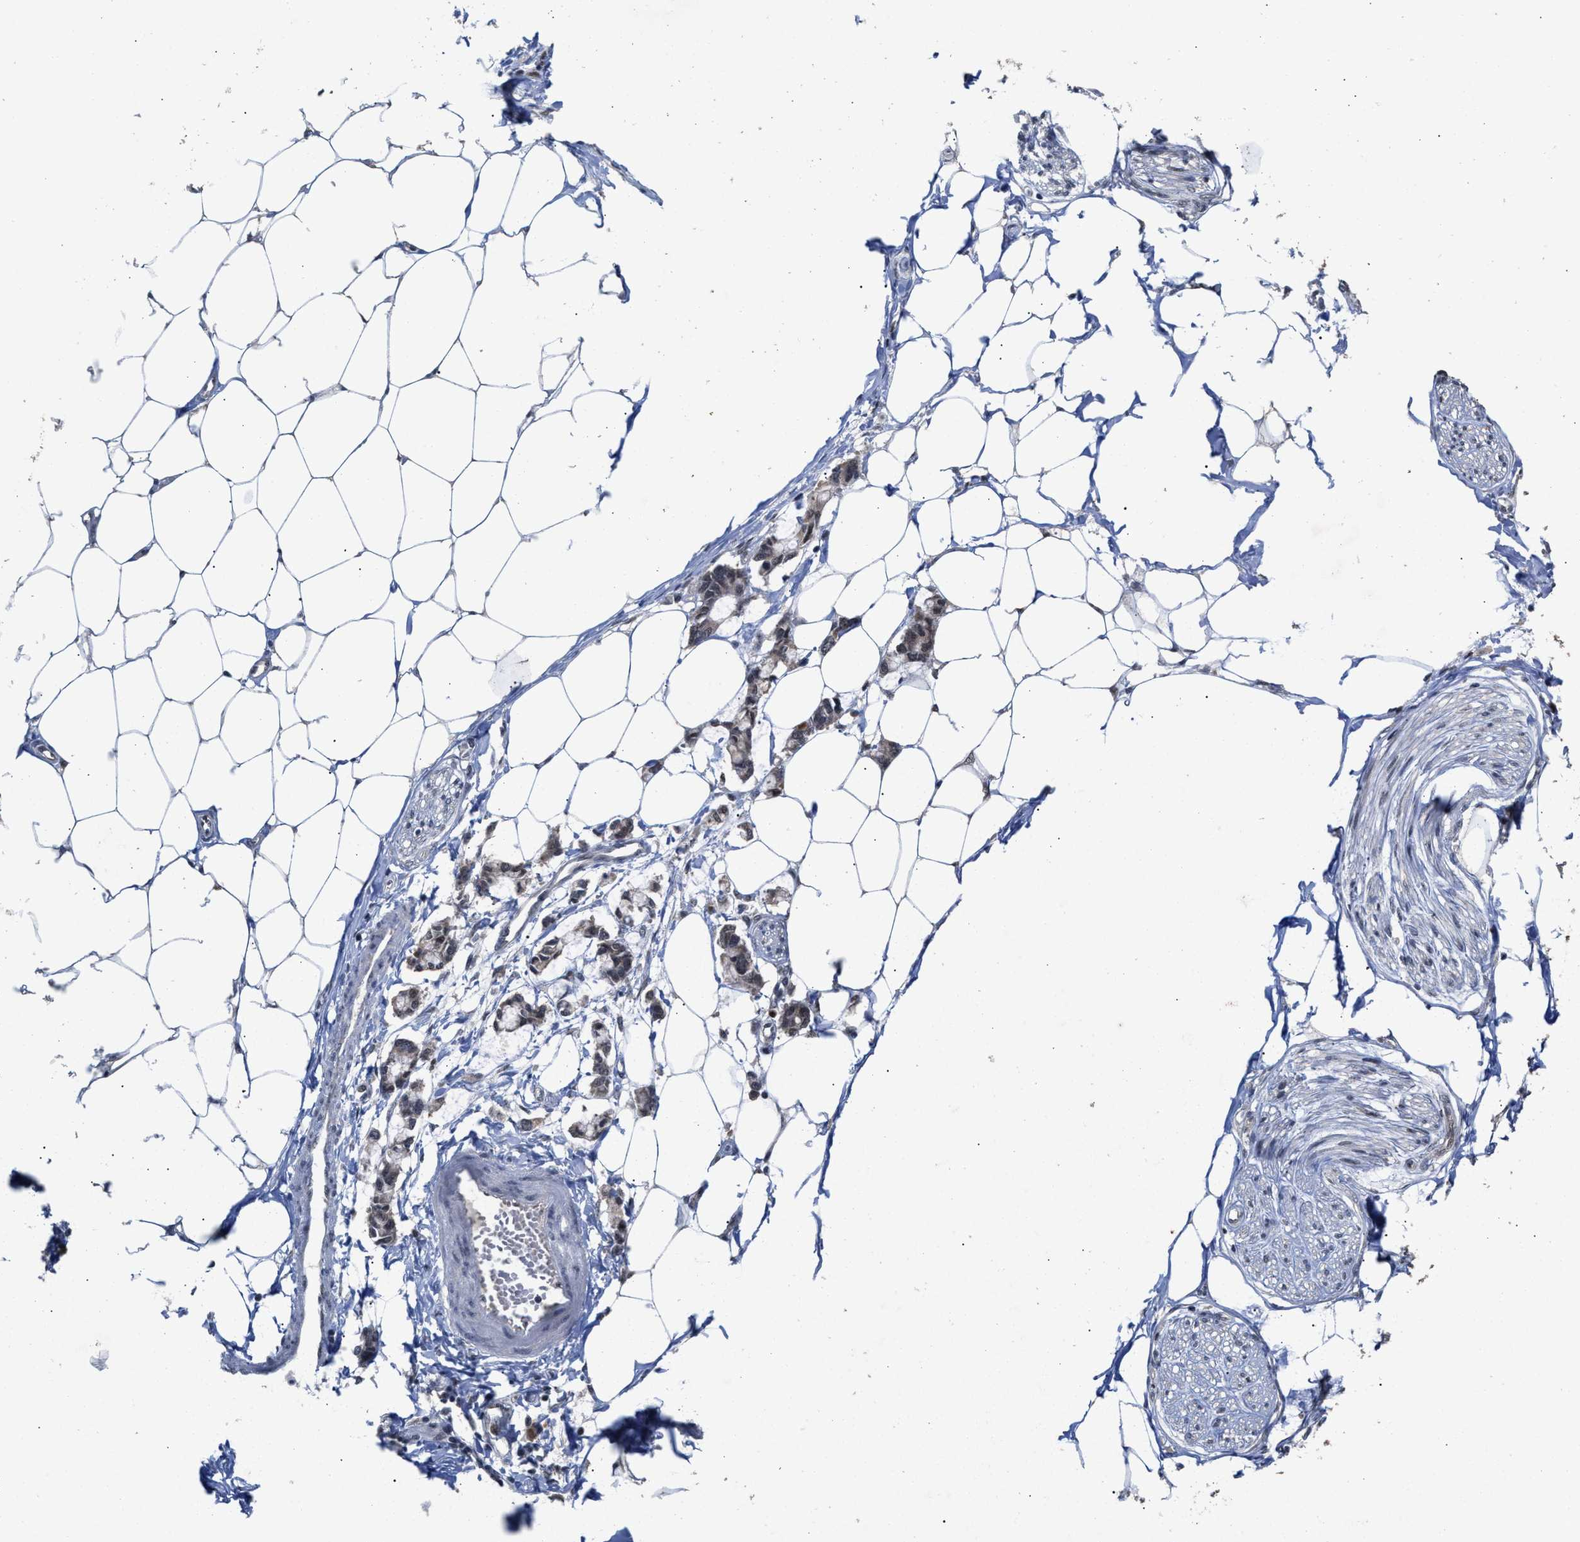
{"staining": {"intensity": "moderate", "quantity": ">75%", "location": "nuclear"}, "tissue": "adipose tissue", "cell_type": "Adipocytes", "image_type": "normal", "snomed": [{"axis": "morphology", "description": "Normal tissue, NOS"}, {"axis": "morphology", "description": "Adenocarcinoma, NOS"}, {"axis": "topography", "description": "Colon"}, {"axis": "topography", "description": "Peripheral nerve tissue"}], "caption": "High-power microscopy captured an immunohistochemistry photomicrograph of normal adipose tissue, revealing moderate nuclear staining in approximately >75% of adipocytes. (Stains: DAB in brown, nuclei in blue, Microscopy: brightfield microscopy at high magnification).", "gene": "MKNK2", "patient": {"sex": "male", "age": 14}}